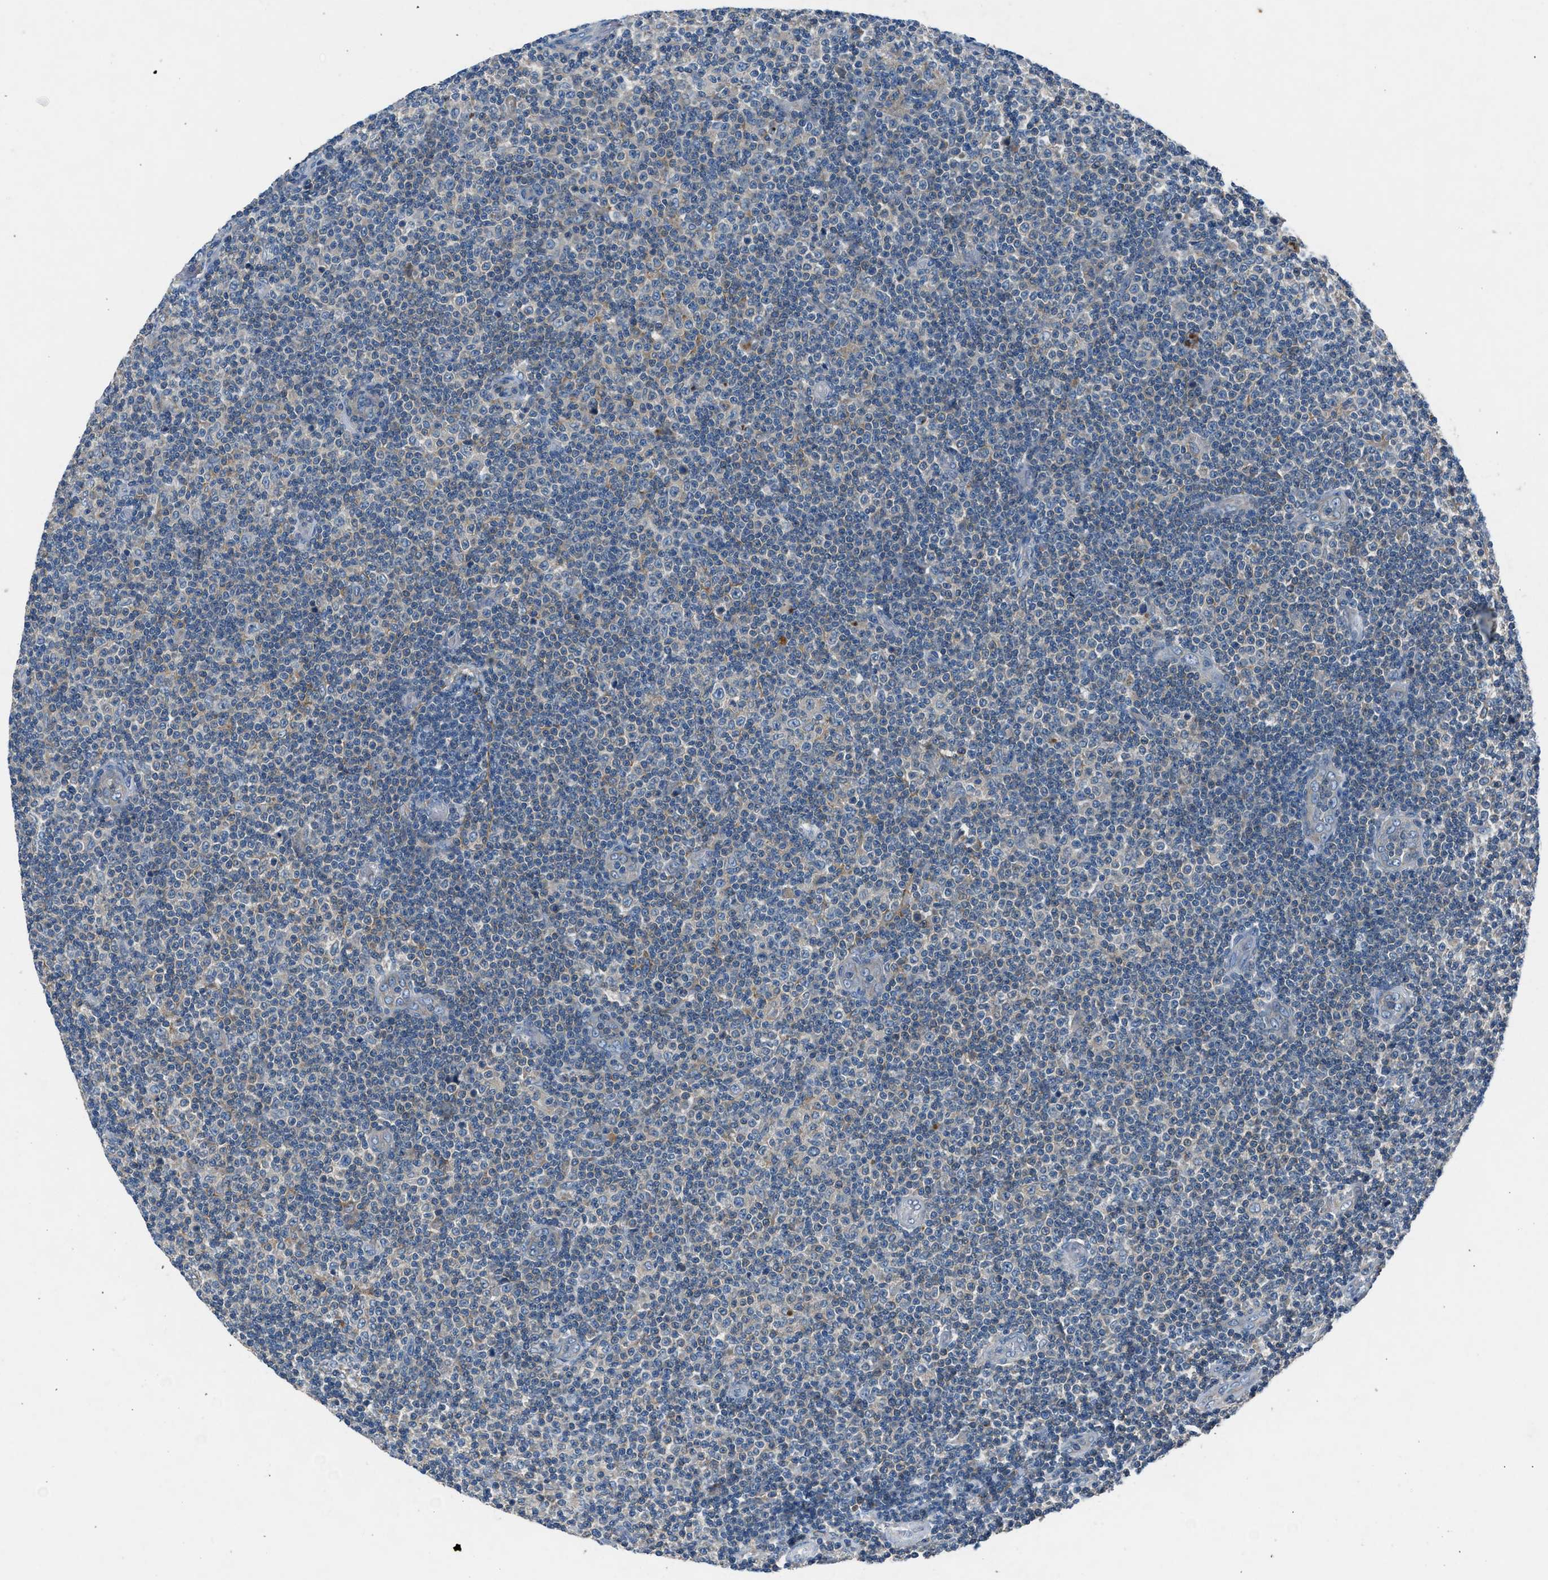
{"staining": {"intensity": "negative", "quantity": "none", "location": "none"}, "tissue": "lymphoma", "cell_type": "Tumor cells", "image_type": "cancer", "snomed": [{"axis": "morphology", "description": "Malignant lymphoma, non-Hodgkin's type, Low grade"}, {"axis": "topography", "description": "Lymph node"}], "caption": "Immunohistochemistry photomicrograph of human low-grade malignant lymphoma, non-Hodgkin's type stained for a protein (brown), which exhibits no expression in tumor cells.", "gene": "BMP1", "patient": {"sex": "male", "age": 83}}